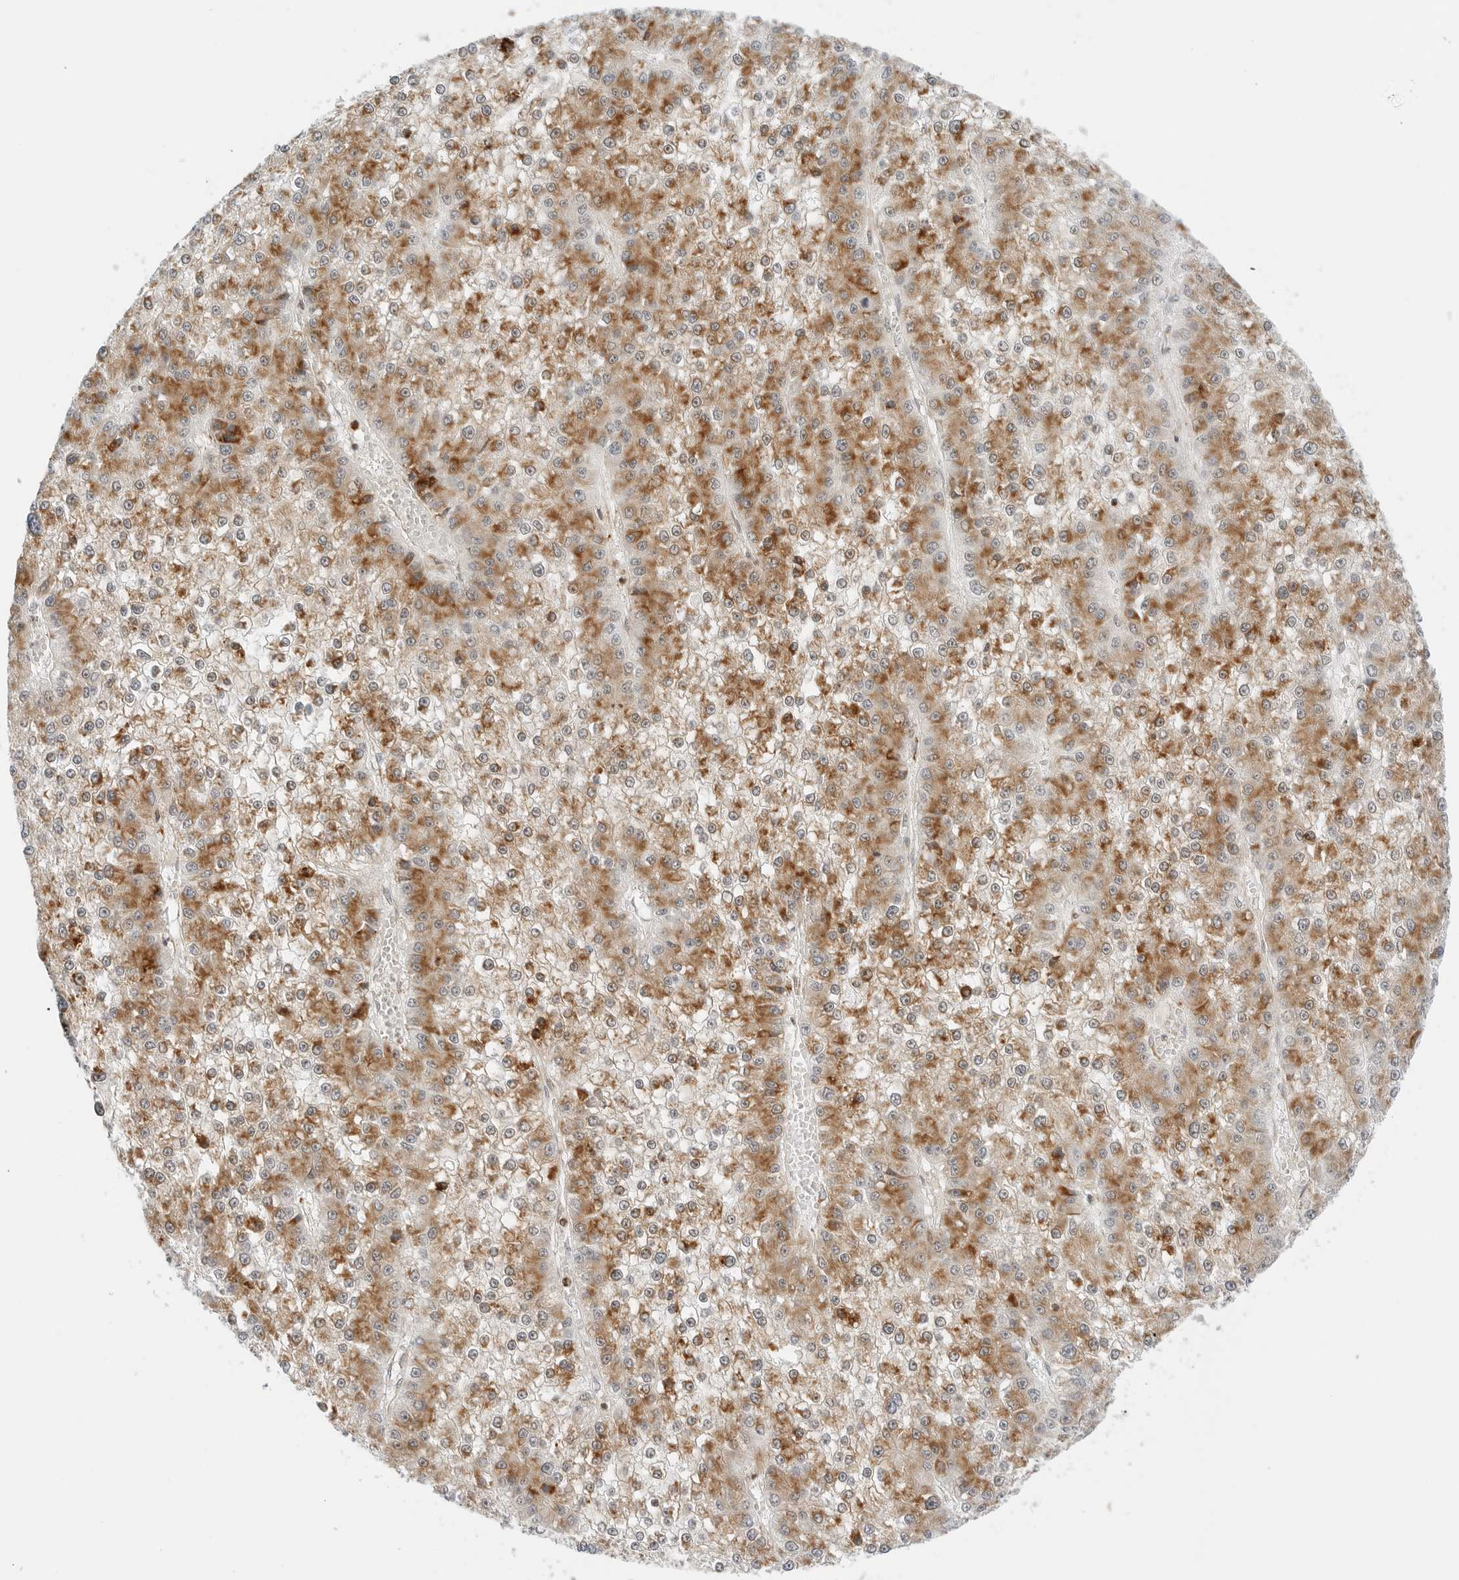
{"staining": {"intensity": "moderate", "quantity": ">75%", "location": "cytoplasmic/membranous"}, "tissue": "liver cancer", "cell_type": "Tumor cells", "image_type": "cancer", "snomed": [{"axis": "morphology", "description": "Carcinoma, Hepatocellular, NOS"}, {"axis": "topography", "description": "Liver"}], "caption": "Protein staining of liver cancer tissue shows moderate cytoplasmic/membranous staining in about >75% of tumor cells. (DAB (3,3'-diaminobenzidine) IHC with brightfield microscopy, high magnification).", "gene": "DYRK4", "patient": {"sex": "female", "age": 73}}